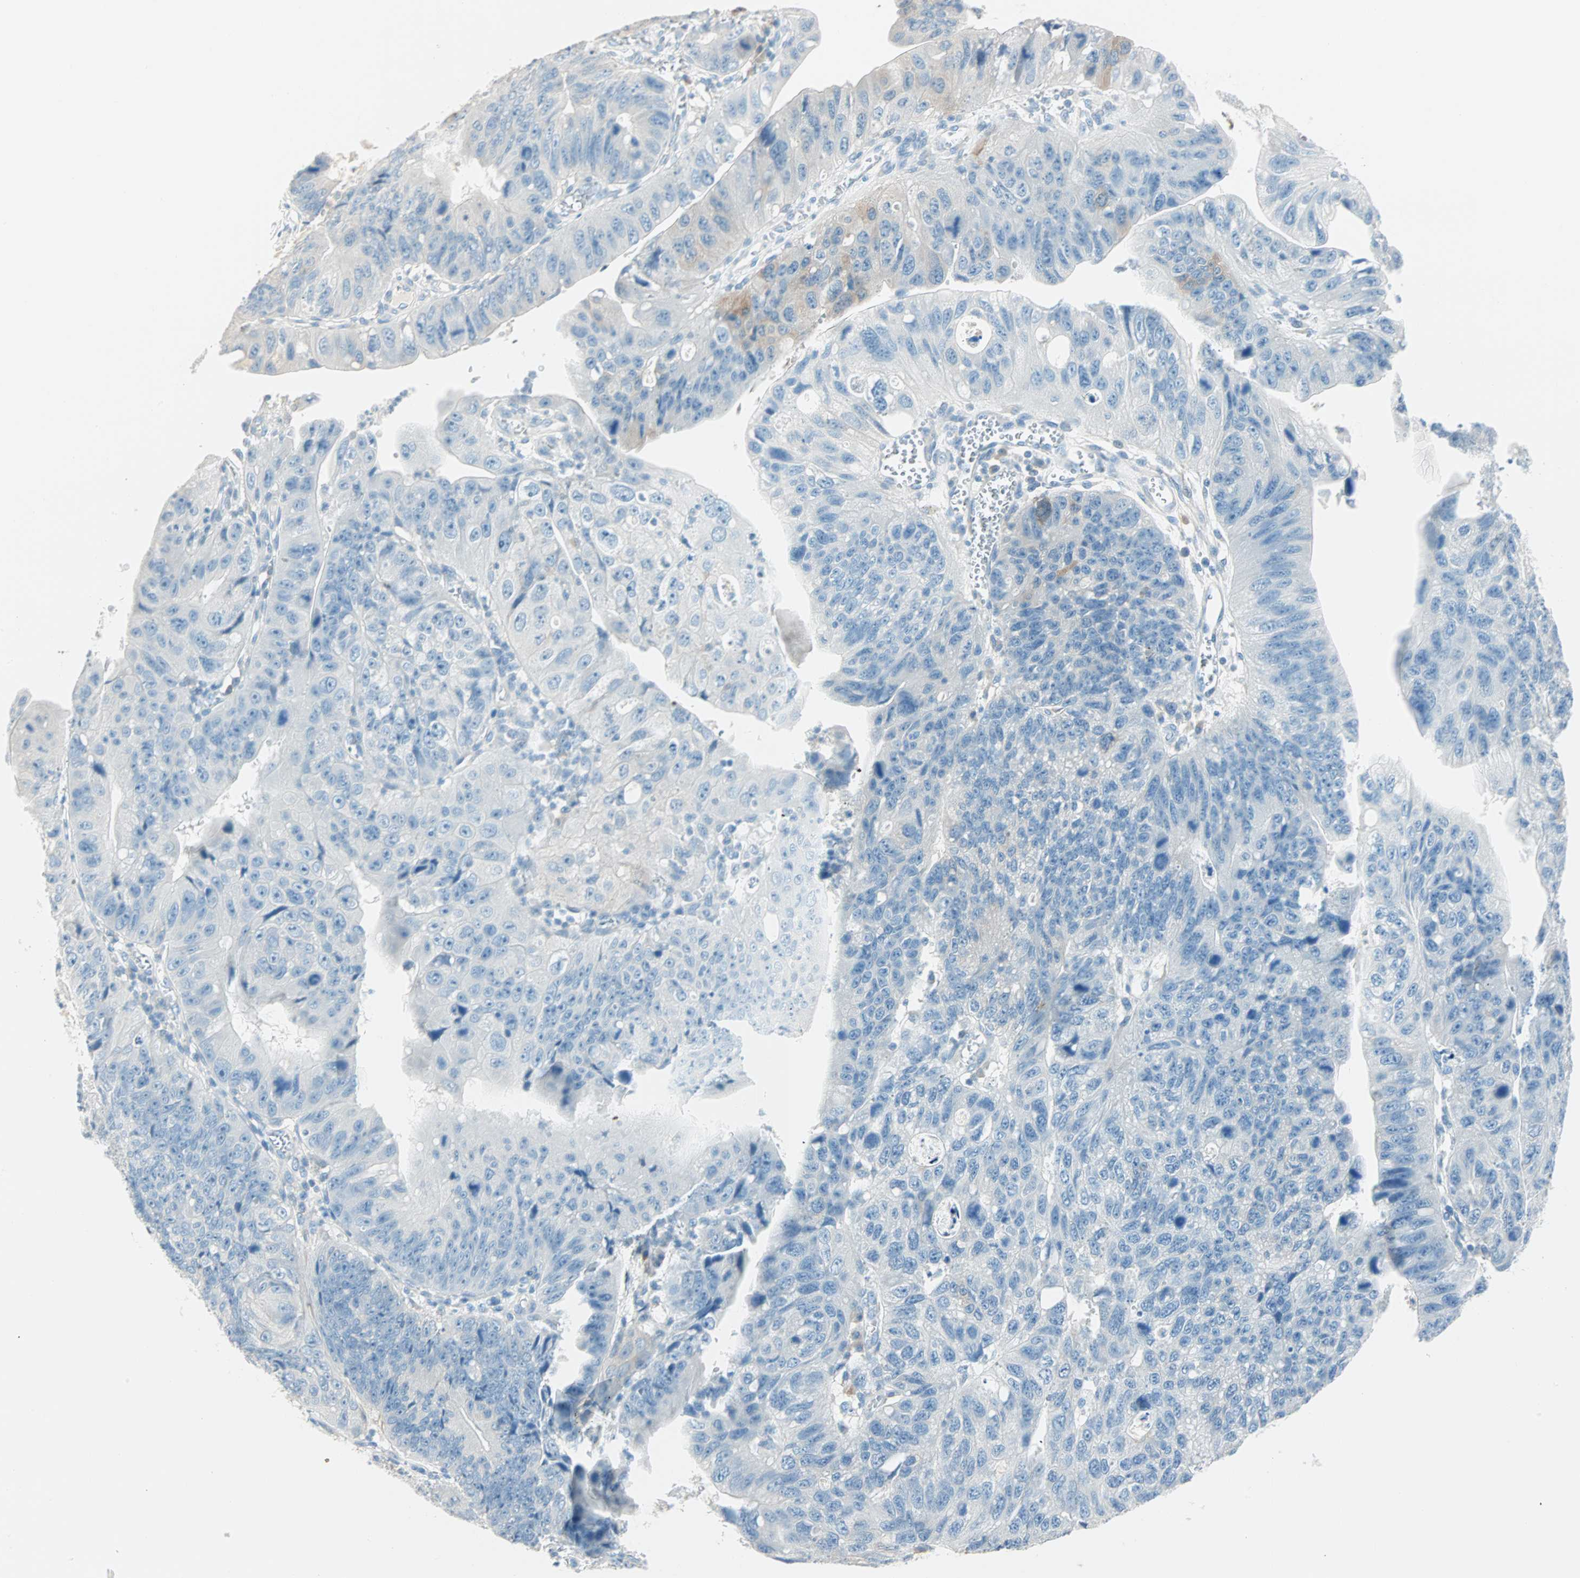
{"staining": {"intensity": "weak", "quantity": "<25%", "location": "cytoplasmic/membranous"}, "tissue": "stomach cancer", "cell_type": "Tumor cells", "image_type": "cancer", "snomed": [{"axis": "morphology", "description": "Adenocarcinoma, NOS"}, {"axis": "topography", "description": "Stomach"}], "caption": "DAB (3,3'-diaminobenzidine) immunohistochemical staining of stomach cancer exhibits no significant expression in tumor cells.", "gene": "ATF6", "patient": {"sex": "male", "age": 59}}